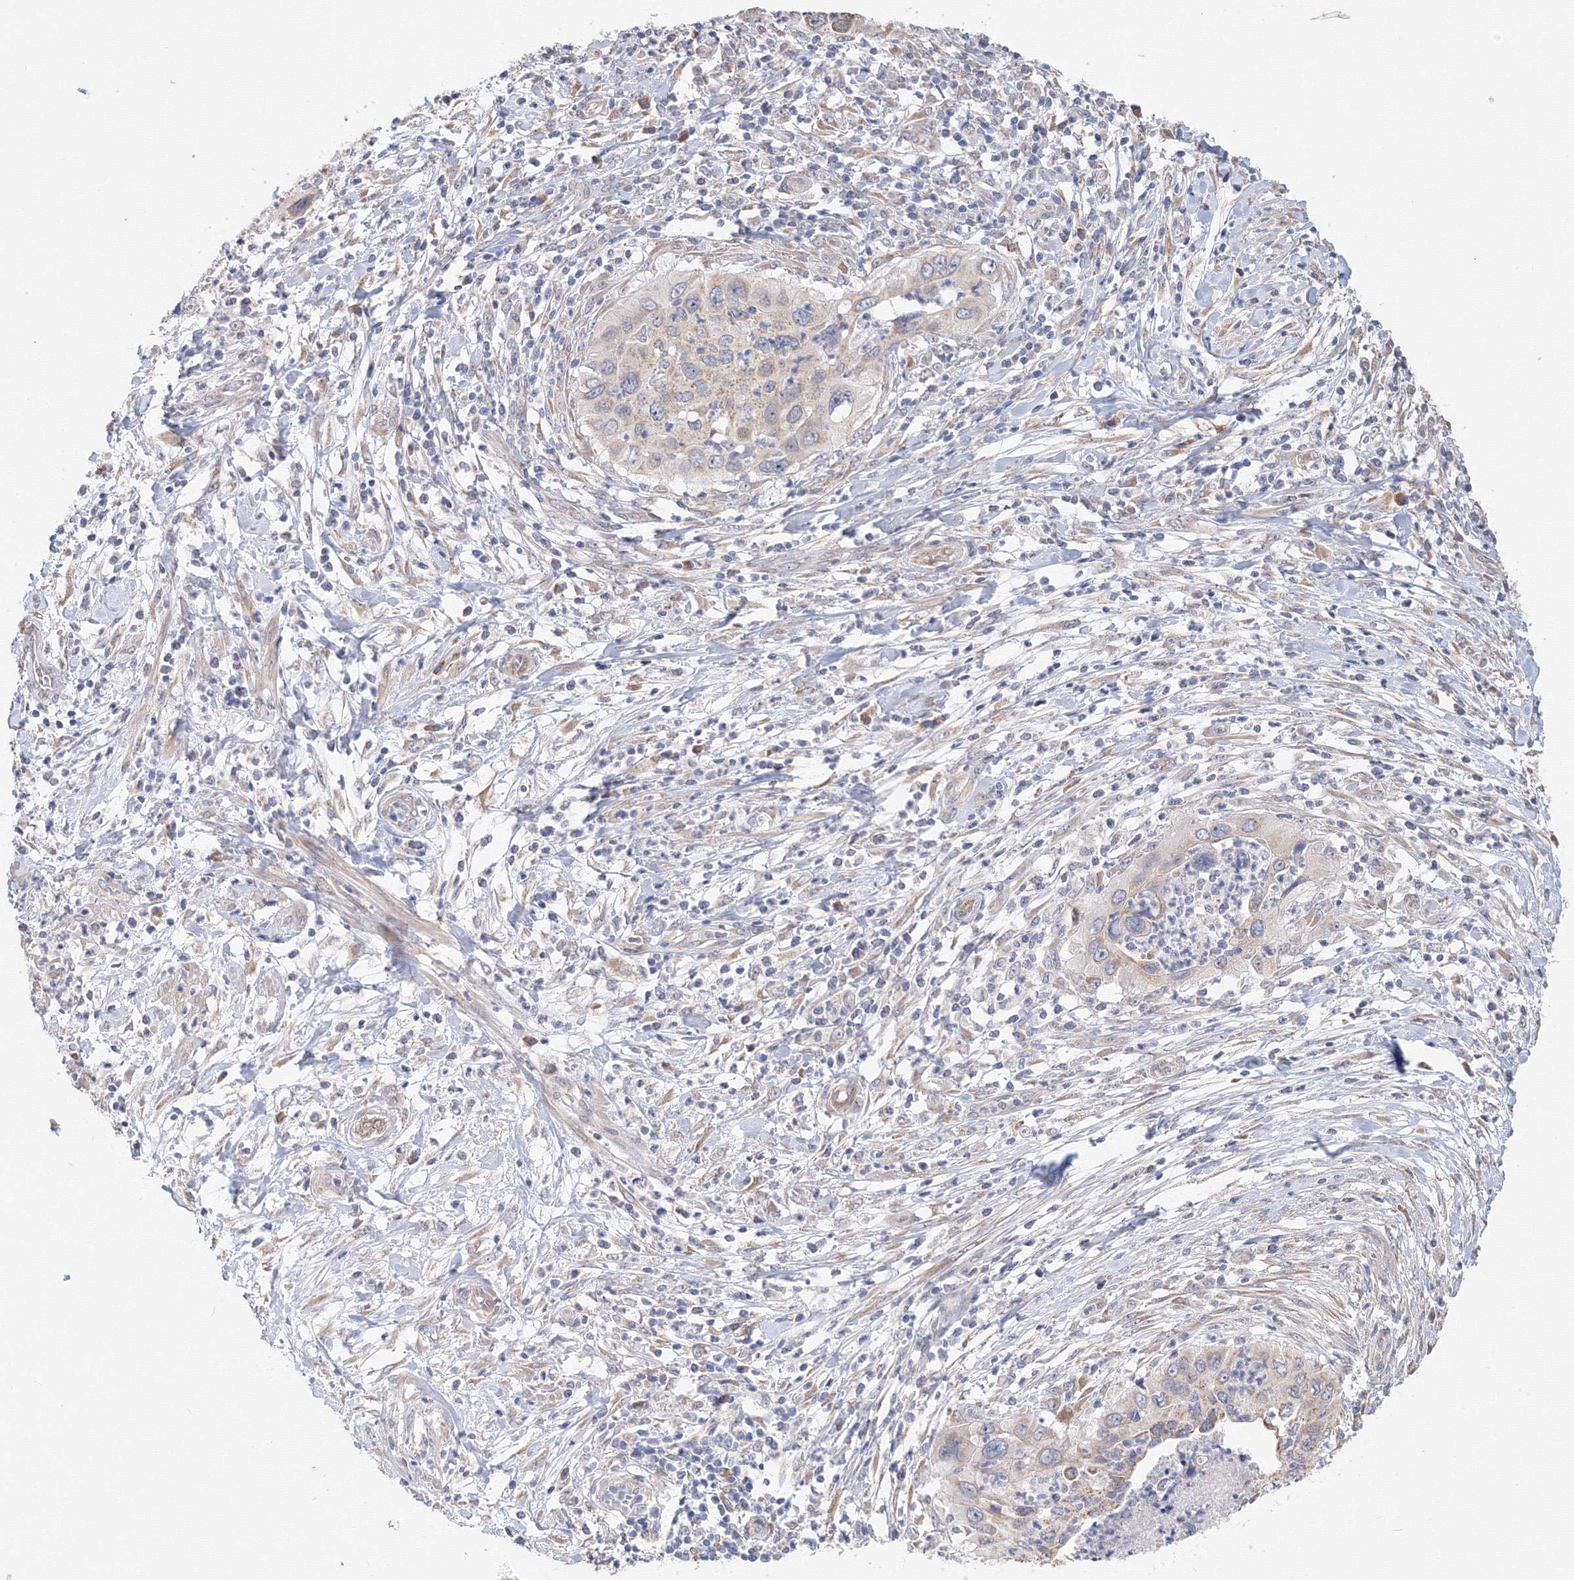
{"staining": {"intensity": "negative", "quantity": "none", "location": "none"}, "tissue": "cervical cancer", "cell_type": "Tumor cells", "image_type": "cancer", "snomed": [{"axis": "morphology", "description": "Squamous cell carcinoma, NOS"}, {"axis": "topography", "description": "Cervix"}], "caption": "Immunohistochemical staining of cervical cancer reveals no significant expression in tumor cells.", "gene": "DHRS12", "patient": {"sex": "female", "age": 38}}